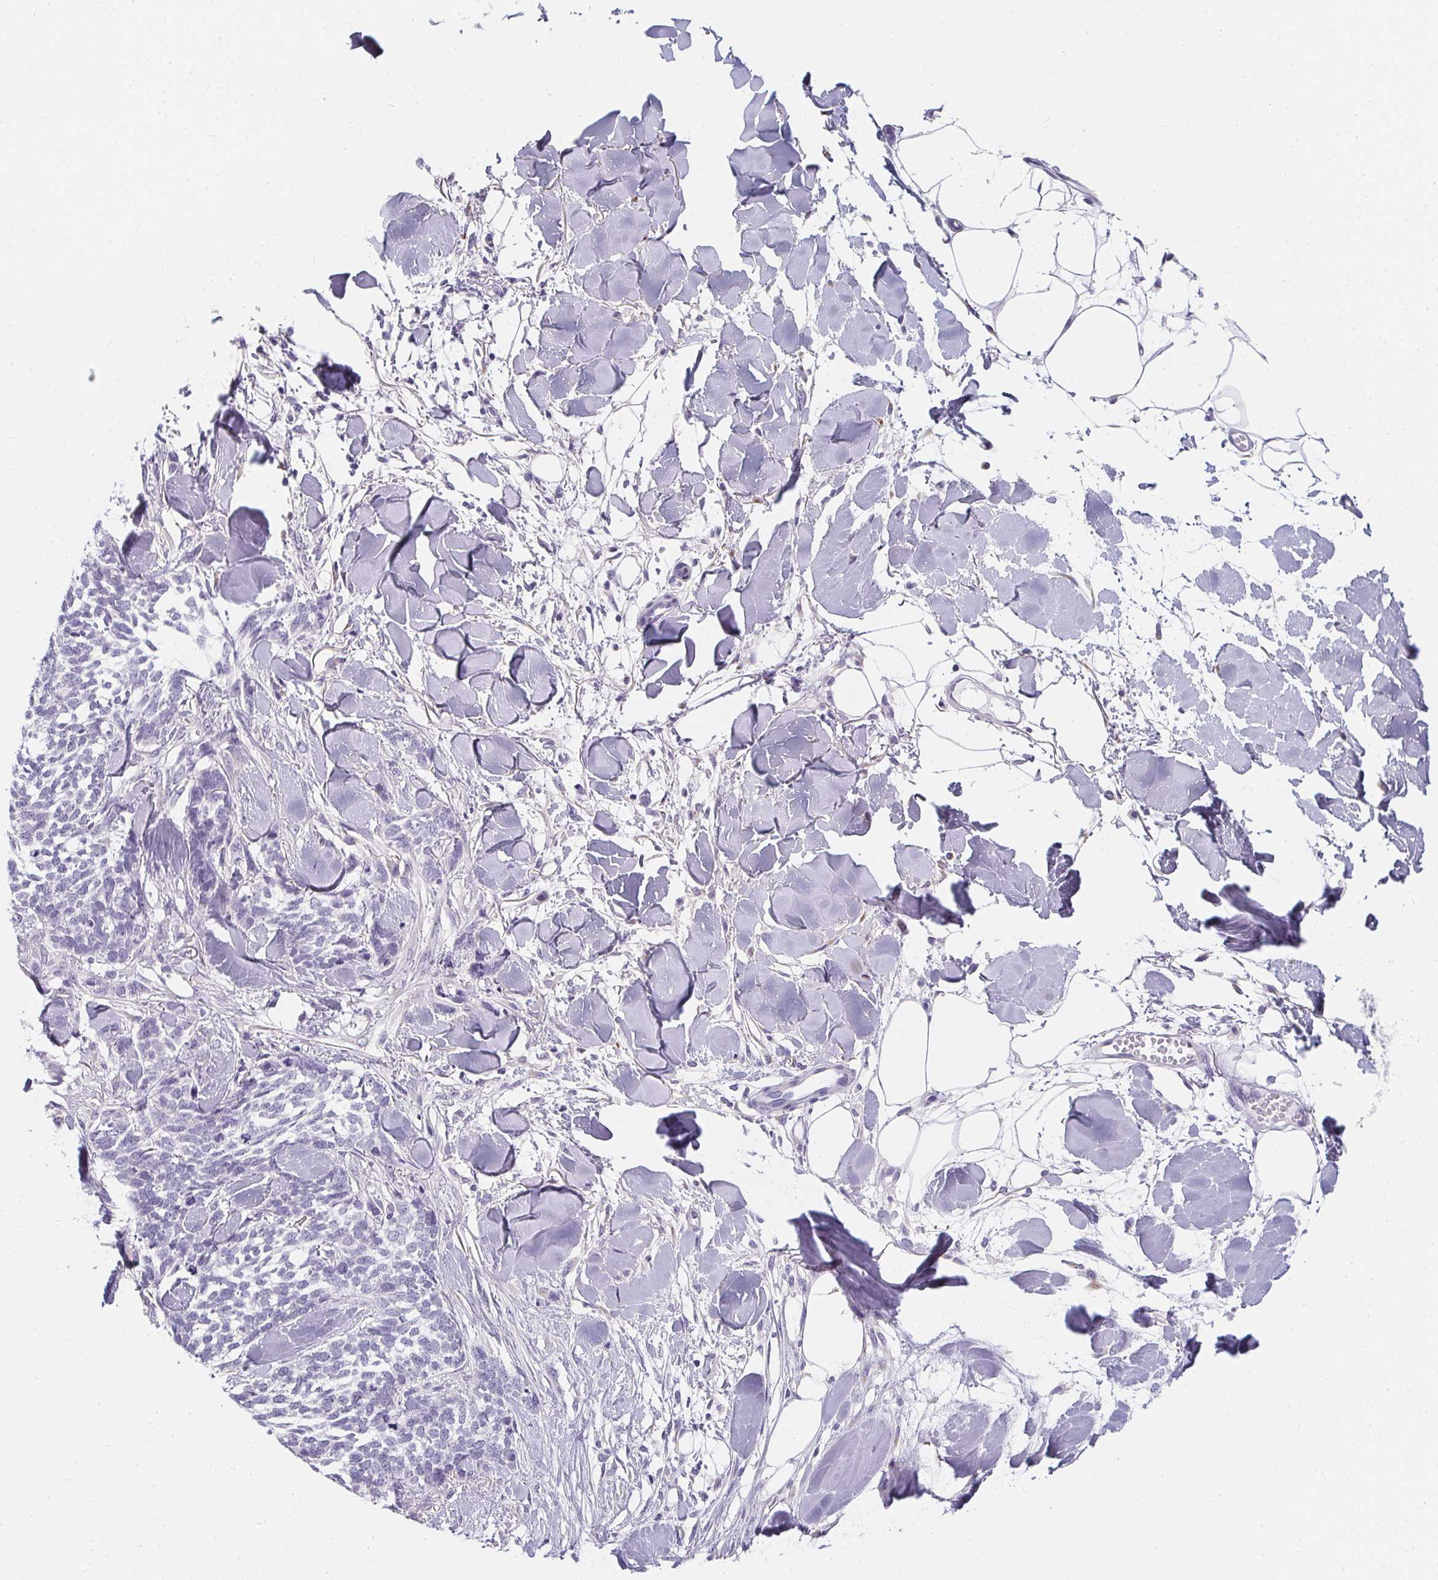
{"staining": {"intensity": "negative", "quantity": "none", "location": "none"}, "tissue": "skin cancer", "cell_type": "Tumor cells", "image_type": "cancer", "snomed": [{"axis": "morphology", "description": "Basal cell carcinoma"}, {"axis": "topography", "description": "Skin"}], "caption": "Immunohistochemical staining of skin basal cell carcinoma displays no significant expression in tumor cells. (Stains: DAB (3,3'-diaminobenzidine) immunohistochemistry (IHC) with hematoxylin counter stain, Microscopy: brightfield microscopy at high magnification).", "gene": "MAP1A", "patient": {"sex": "female", "age": 59}}